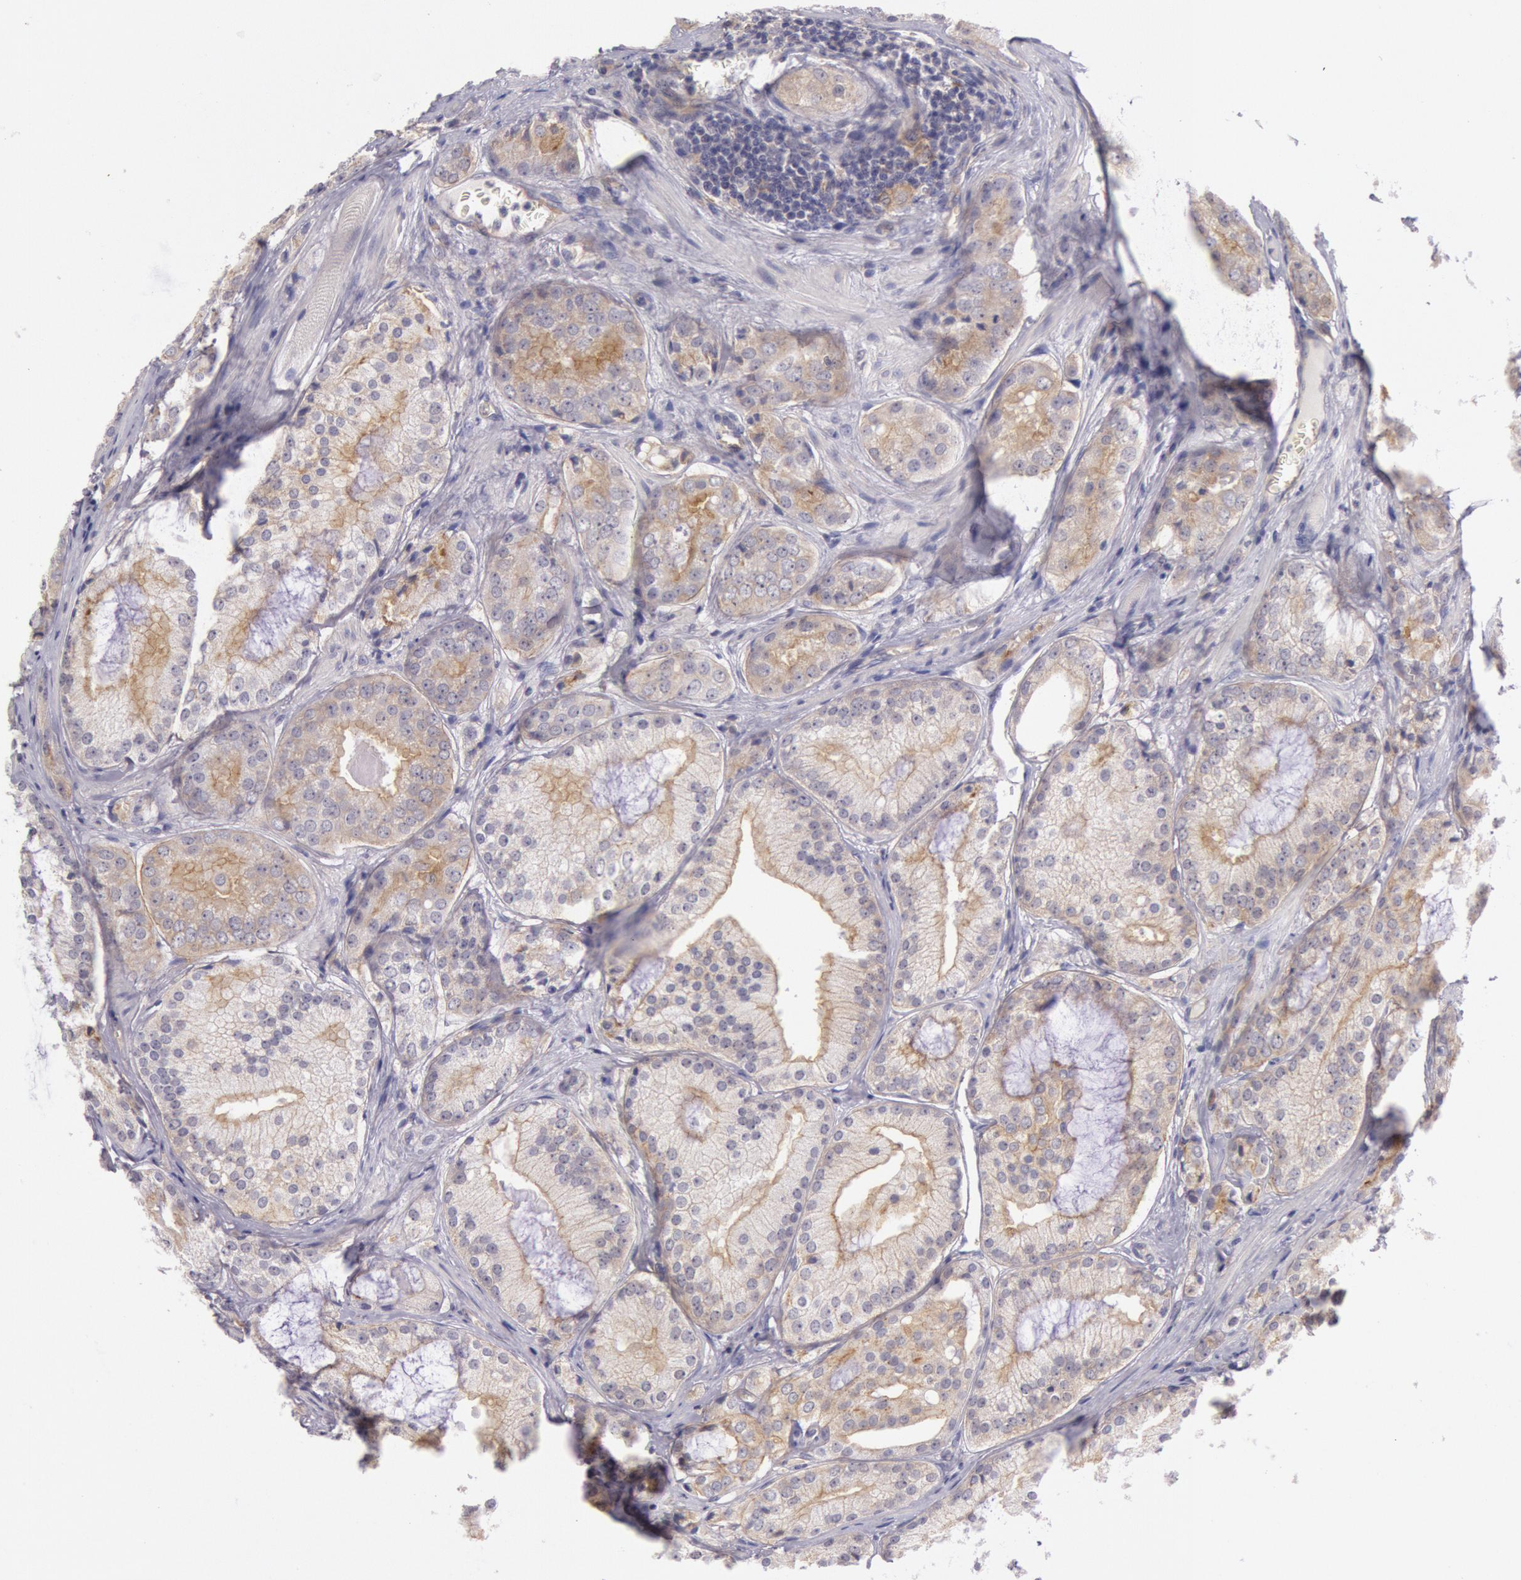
{"staining": {"intensity": "weak", "quantity": "<25%", "location": "cytoplasmic/membranous"}, "tissue": "prostate cancer", "cell_type": "Tumor cells", "image_type": "cancer", "snomed": [{"axis": "morphology", "description": "Adenocarcinoma, Medium grade"}, {"axis": "topography", "description": "Prostate"}], "caption": "An image of adenocarcinoma (medium-grade) (prostate) stained for a protein shows no brown staining in tumor cells. Brightfield microscopy of immunohistochemistry (IHC) stained with DAB (3,3'-diaminobenzidine) (brown) and hematoxylin (blue), captured at high magnification.", "gene": "MYO5A", "patient": {"sex": "male", "age": 60}}